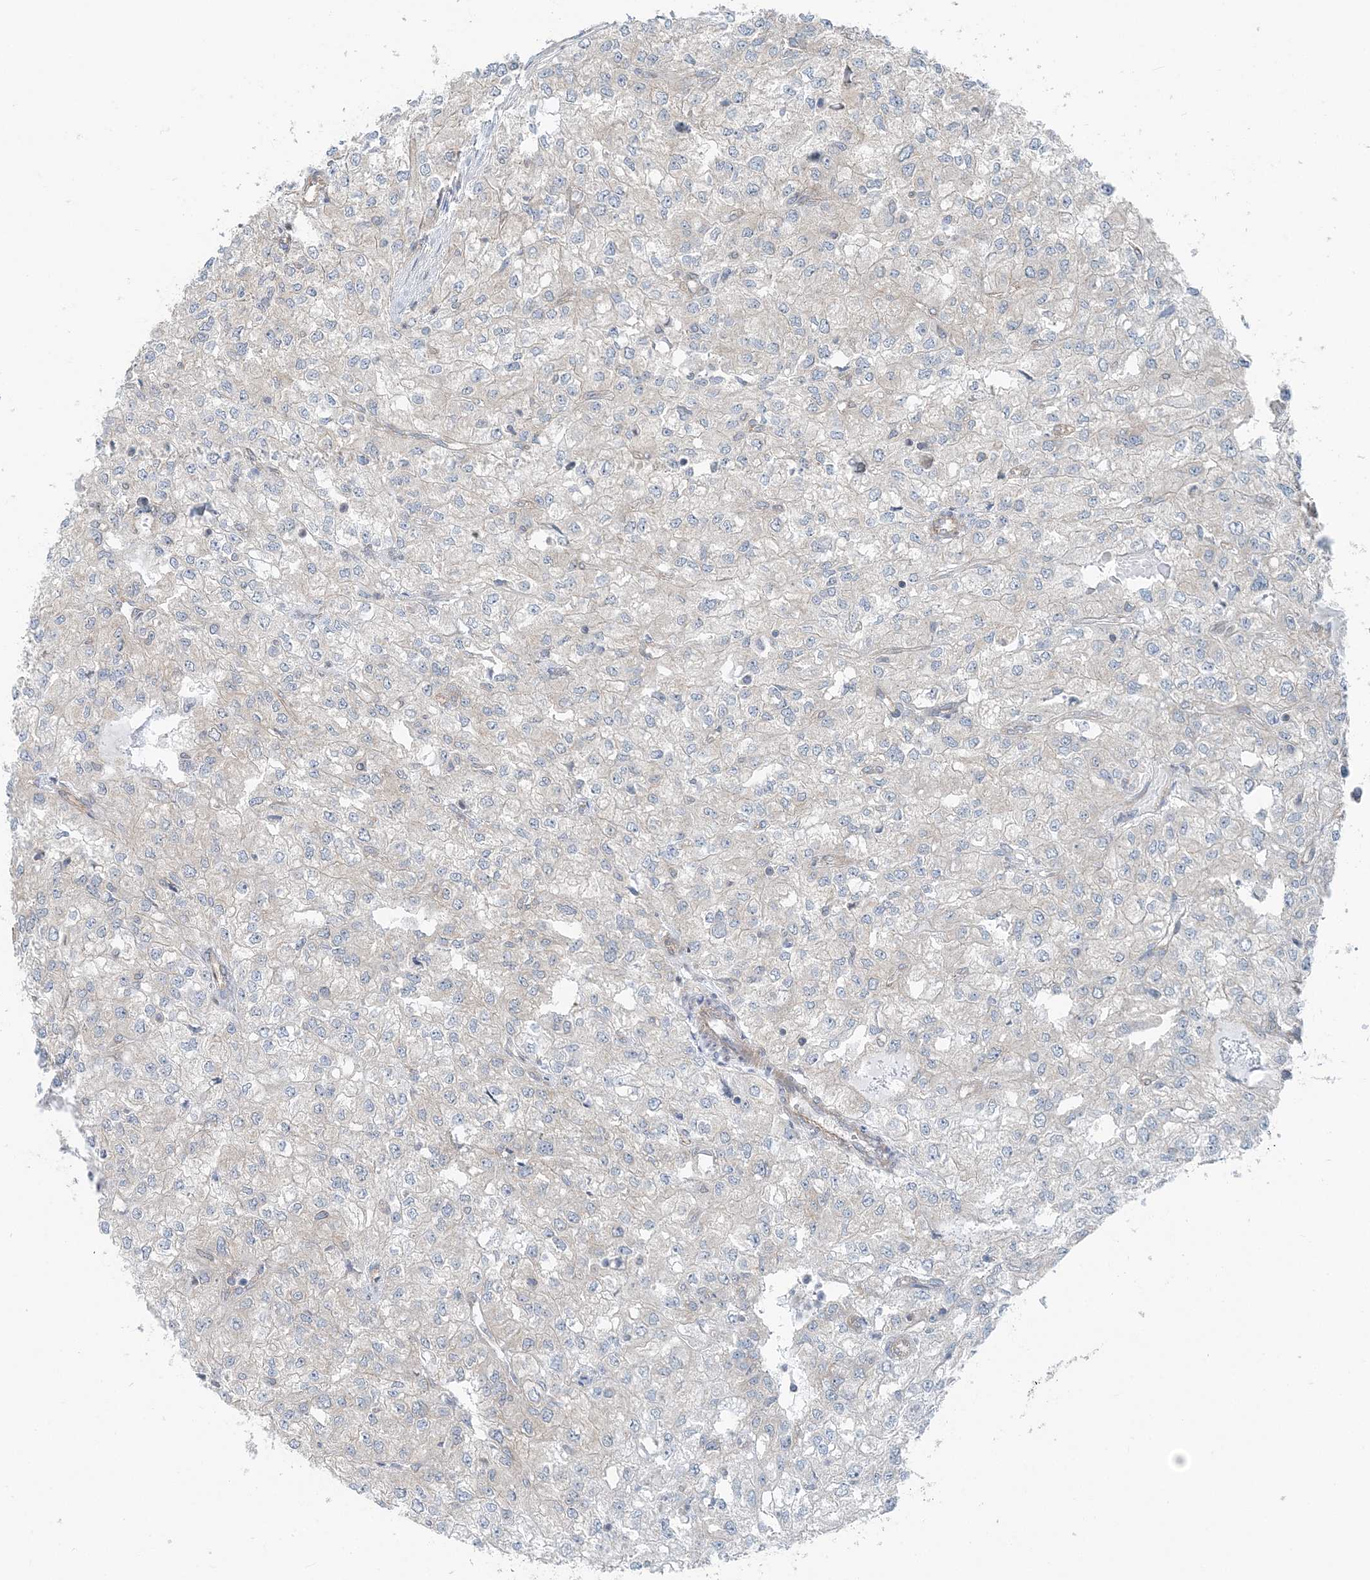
{"staining": {"intensity": "negative", "quantity": "none", "location": "none"}, "tissue": "renal cancer", "cell_type": "Tumor cells", "image_type": "cancer", "snomed": [{"axis": "morphology", "description": "Adenocarcinoma, NOS"}, {"axis": "topography", "description": "Kidney"}], "caption": "An immunohistochemistry micrograph of renal cancer (adenocarcinoma) is shown. There is no staining in tumor cells of renal cancer (adenocarcinoma).", "gene": "MOB4", "patient": {"sex": "female", "age": 54}}